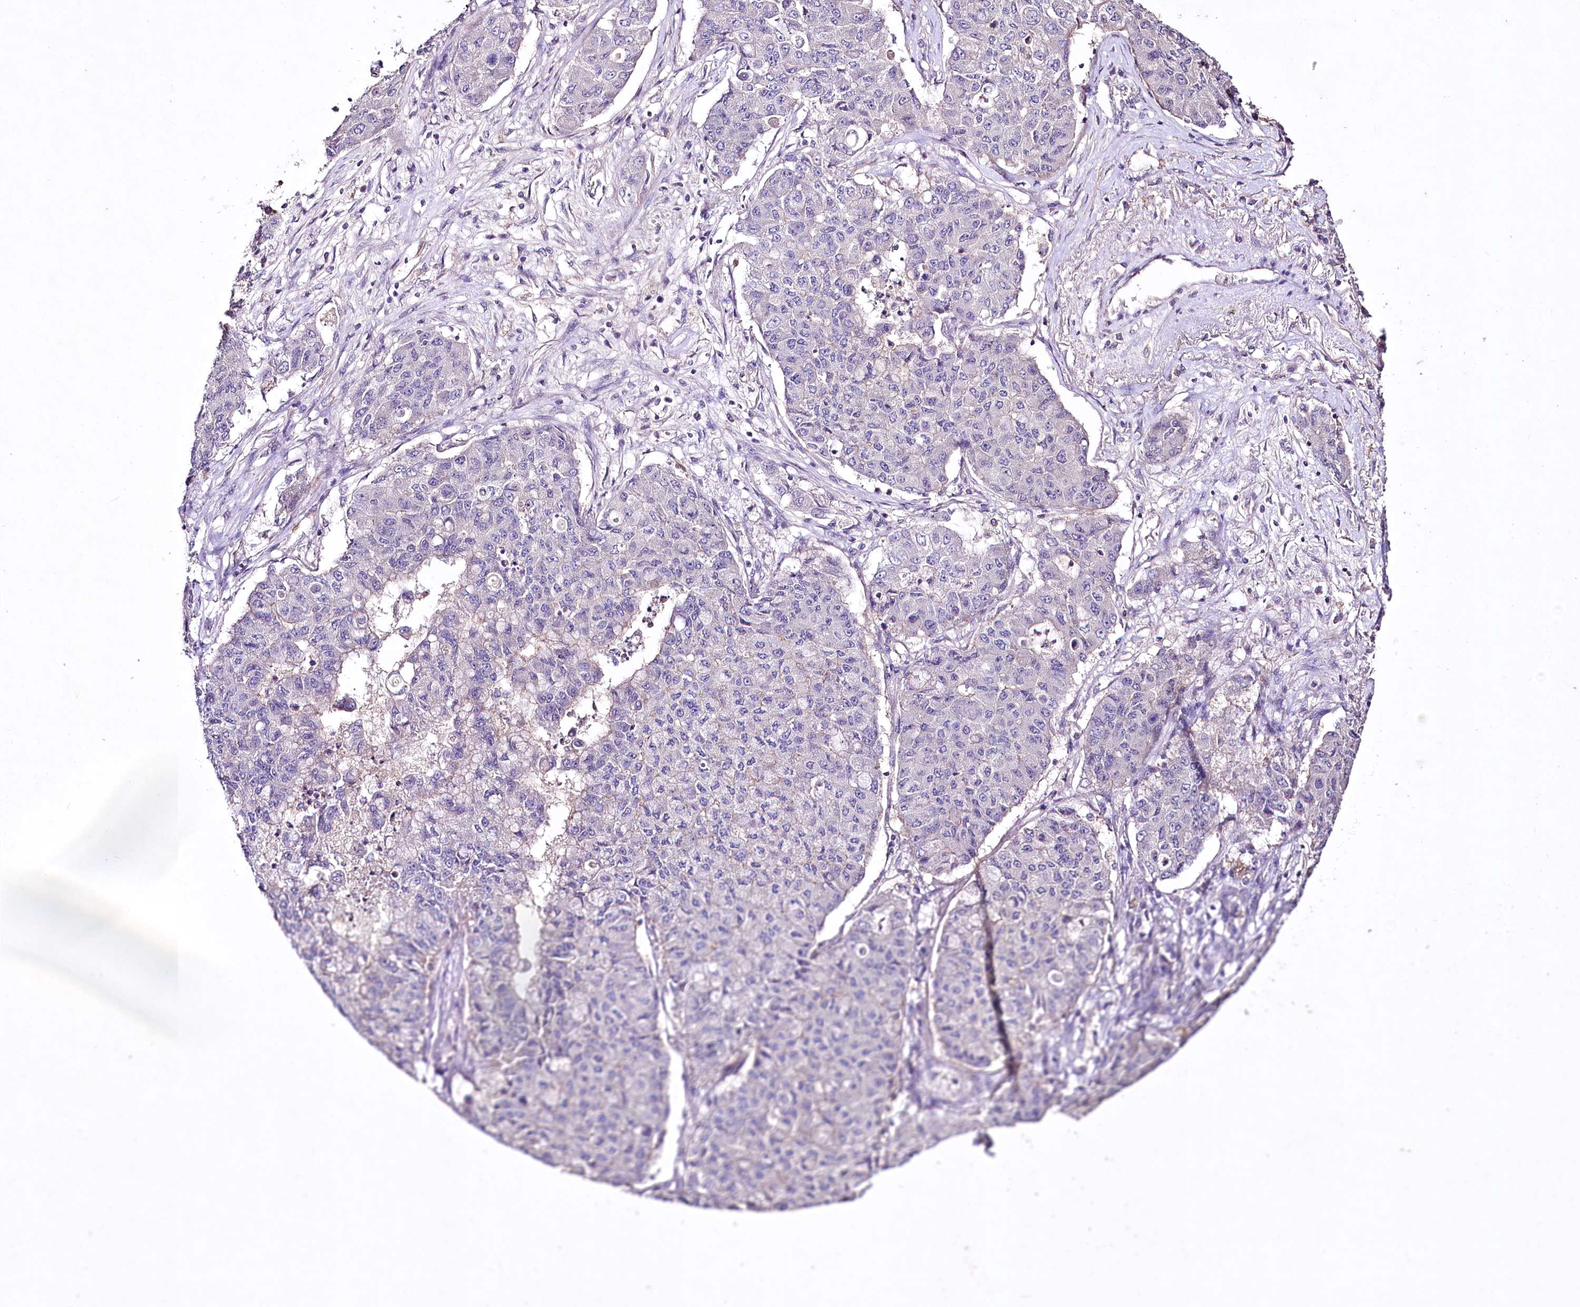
{"staining": {"intensity": "negative", "quantity": "none", "location": "none"}, "tissue": "lung cancer", "cell_type": "Tumor cells", "image_type": "cancer", "snomed": [{"axis": "morphology", "description": "Squamous cell carcinoma, NOS"}, {"axis": "topography", "description": "Lung"}], "caption": "High power microscopy histopathology image of an immunohistochemistry micrograph of lung cancer, revealing no significant expression in tumor cells.", "gene": "ENPP1", "patient": {"sex": "male", "age": 74}}